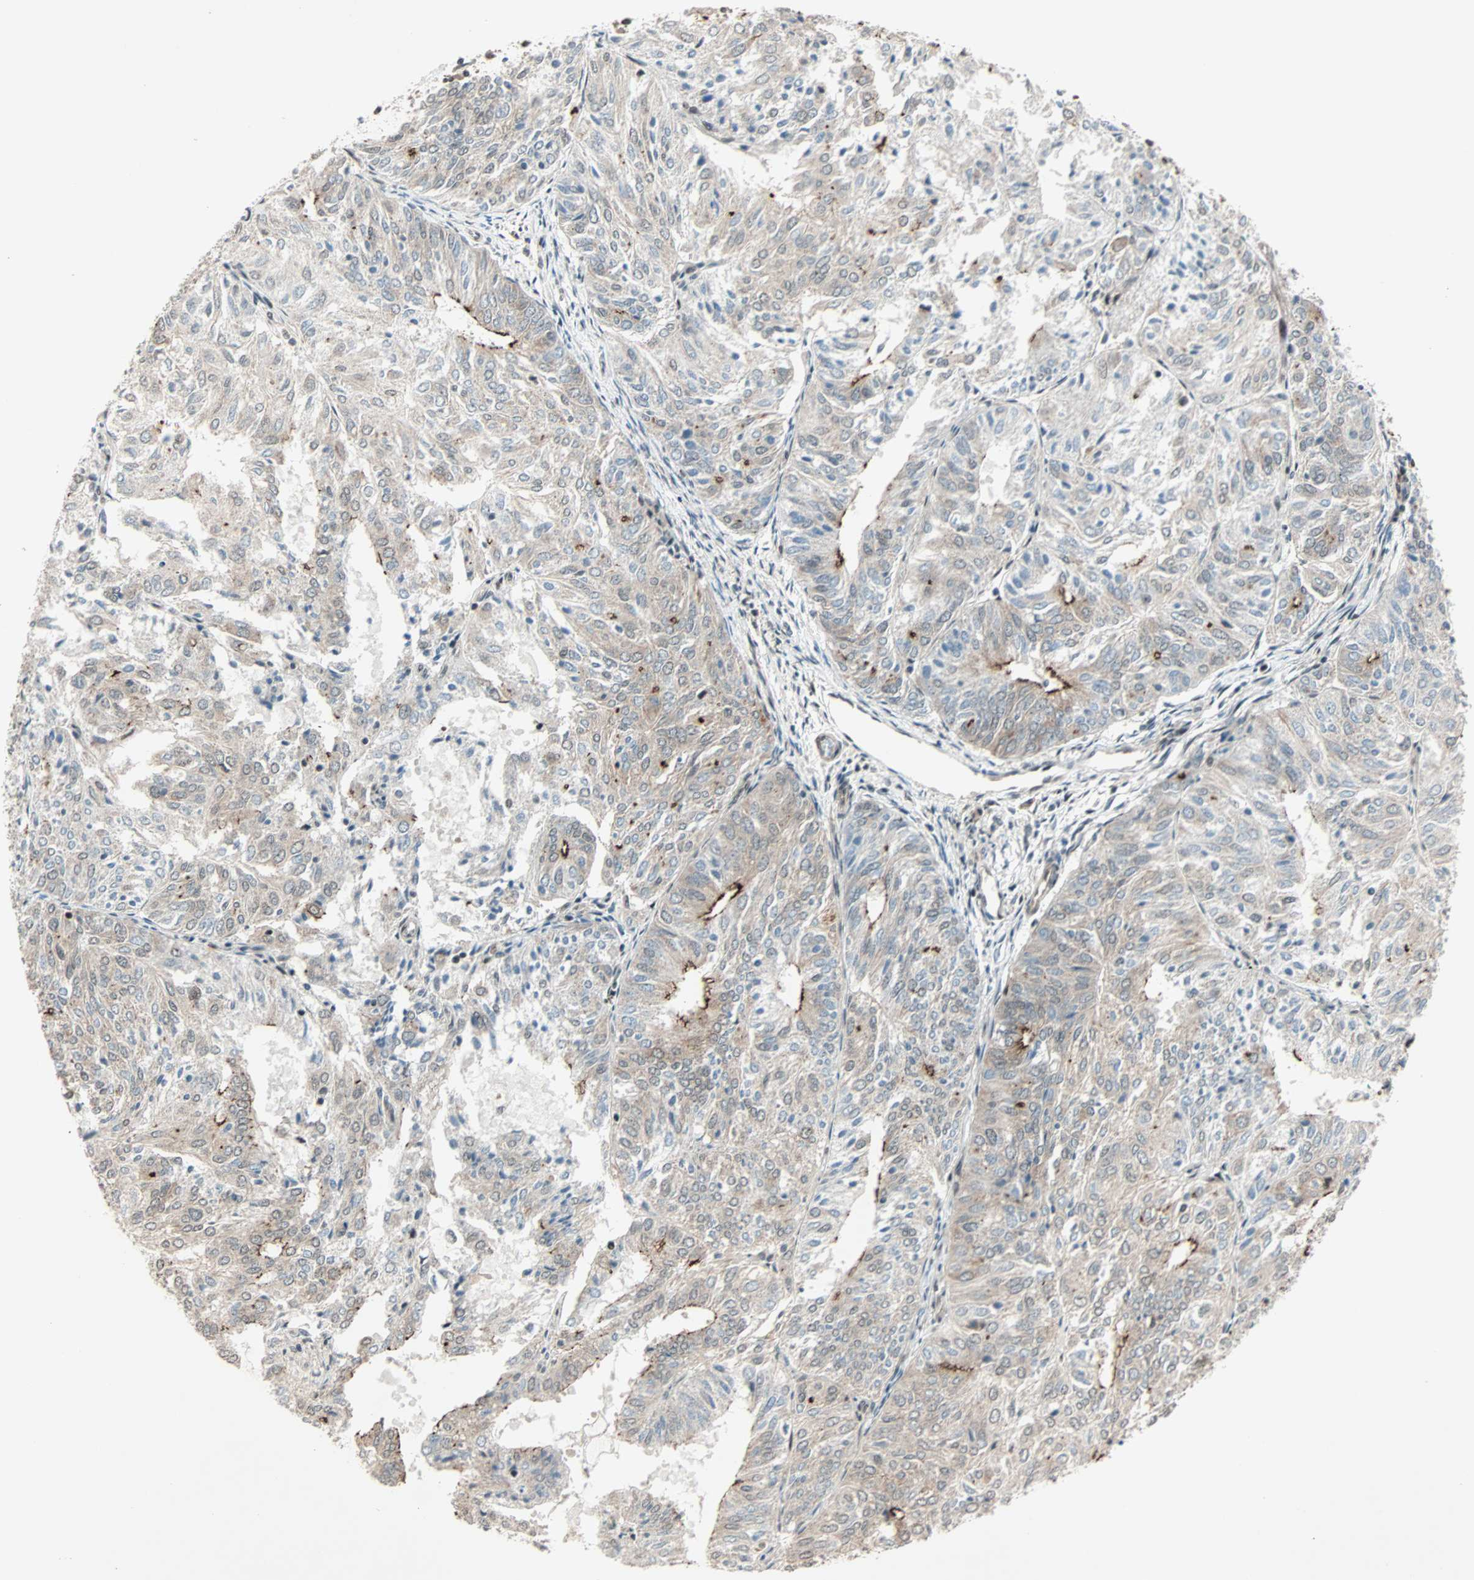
{"staining": {"intensity": "strong", "quantity": "<25%", "location": "cytoplasmic/membranous"}, "tissue": "endometrial cancer", "cell_type": "Tumor cells", "image_type": "cancer", "snomed": [{"axis": "morphology", "description": "Adenocarcinoma, NOS"}, {"axis": "topography", "description": "Uterus"}], "caption": "Immunohistochemical staining of endometrial adenocarcinoma reveals medium levels of strong cytoplasmic/membranous staining in approximately <25% of tumor cells. The staining was performed using DAB (3,3'-diaminobenzidine) to visualize the protein expression in brown, while the nuclei were stained in blue with hematoxylin (Magnification: 20x).", "gene": "CBX4", "patient": {"sex": "female", "age": 60}}